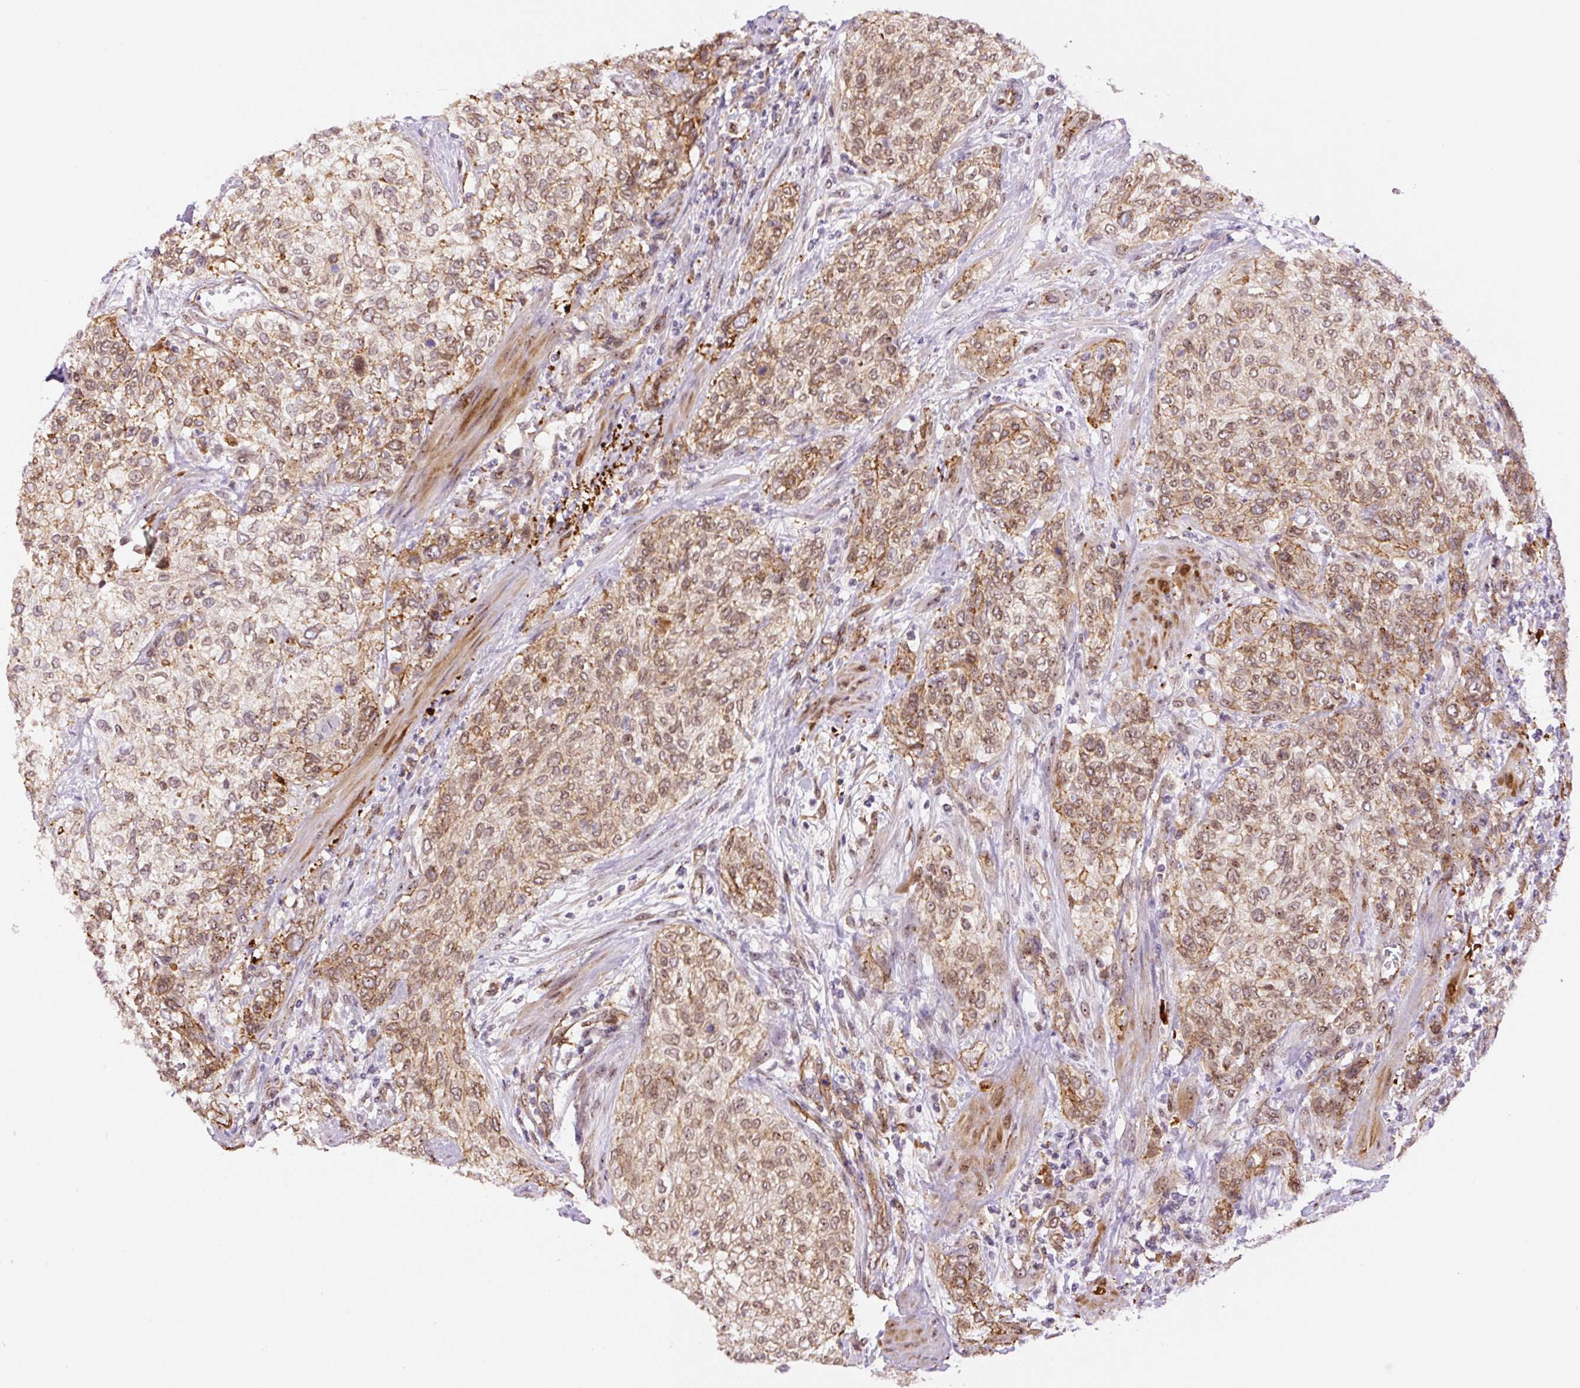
{"staining": {"intensity": "moderate", "quantity": ">75%", "location": "nuclear"}, "tissue": "urothelial cancer", "cell_type": "Tumor cells", "image_type": "cancer", "snomed": [{"axis": "morphology", "description": "Urothelial carcinoma, High grade"}, {"axis": "topography", "description": "Urinary bladder"}], "caption": "An image of urothelial carcinoma (high-grade) stained for a protein exhibits moderate nuclear brown staining in tumor cells.", "gene": "MYO5C", "patient": {"sex": "male", "age": 35}}